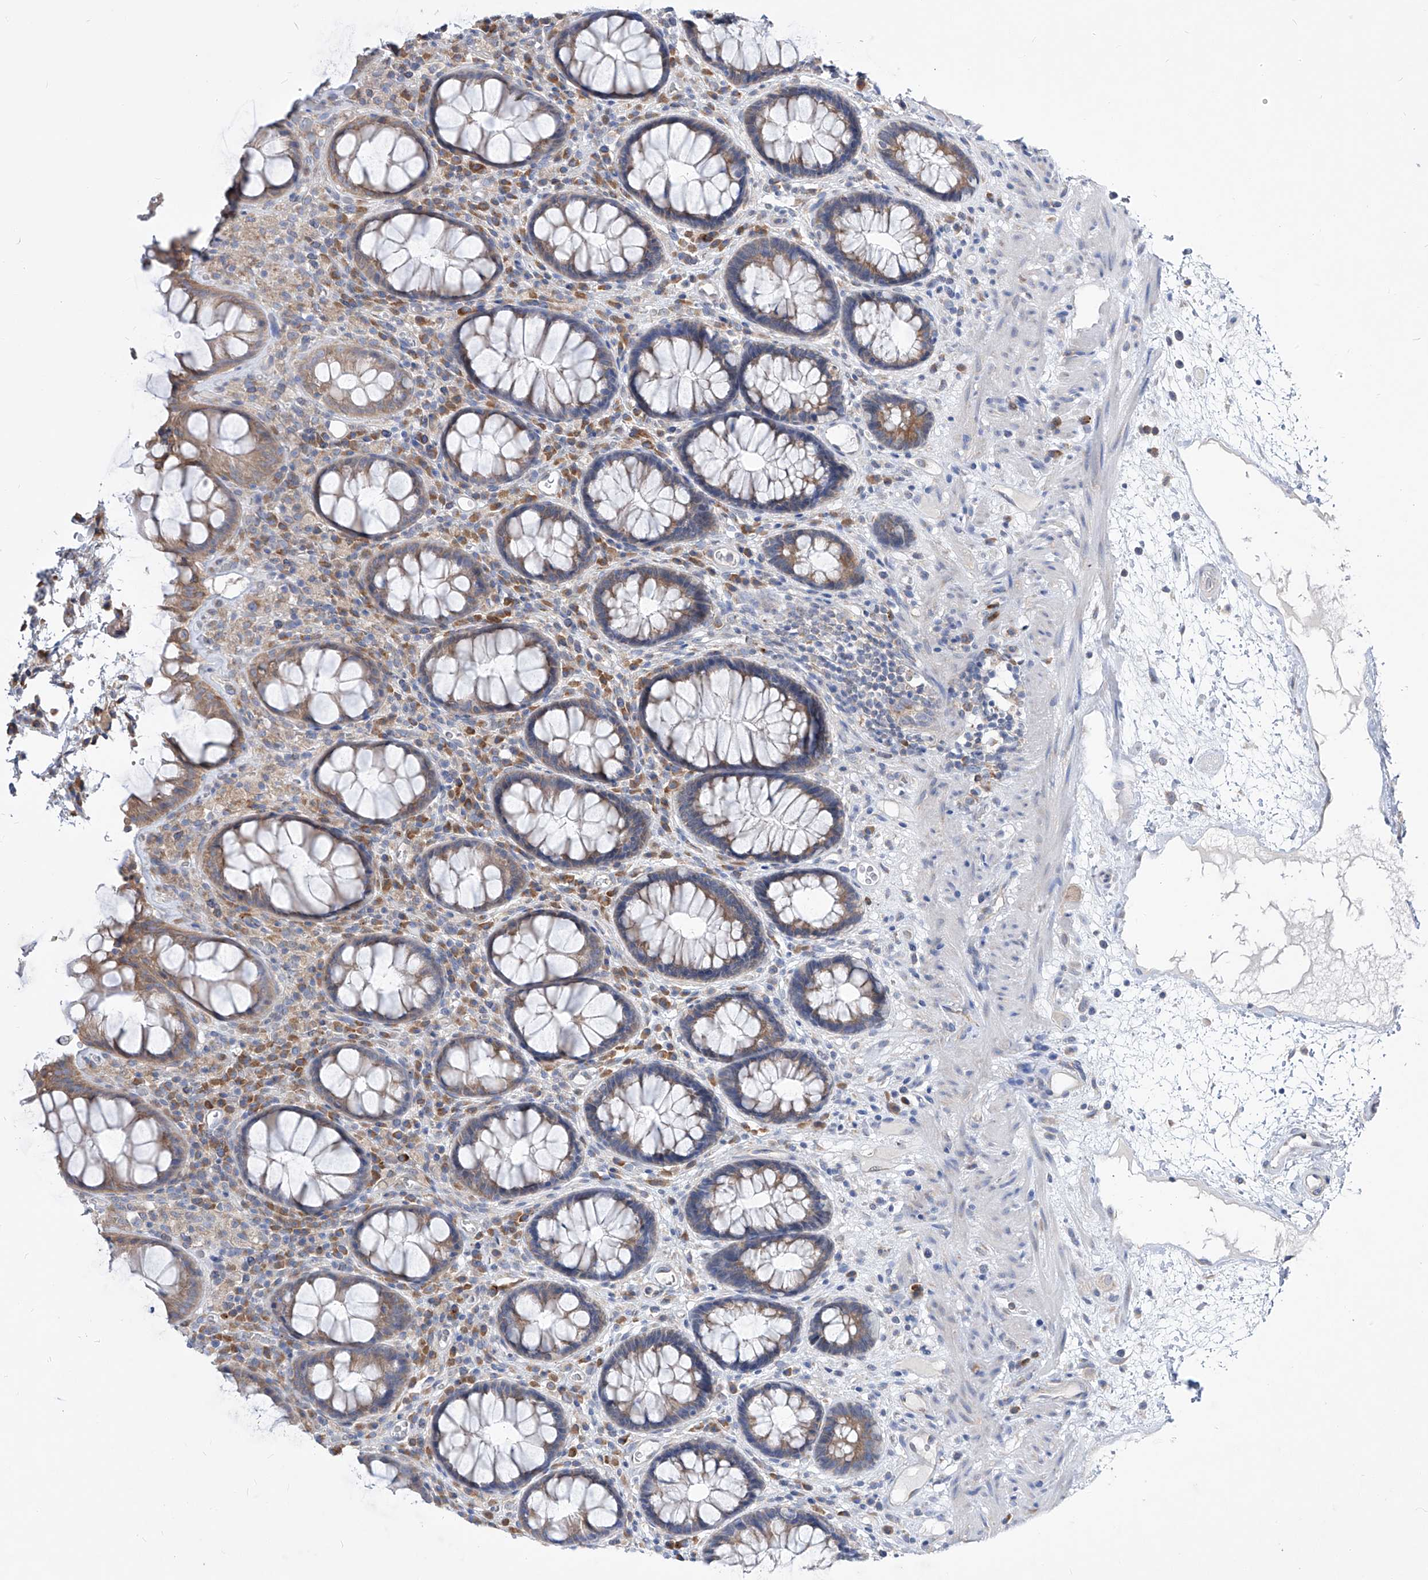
{"staining": {"intensity": "moderate", "quantity": "25%-75%", "location": "cytoplasmic/membranous"}, "tissue": "rectum", "cell_type": "Glandular cells", "image_type": "normal", "snomed": [{"axis": "morphology", "description": "Normal tissue, NOS"}, {"axis": "topography", "description": "Rectum"}], "caption": "Protein positivity by immunohistochemistry (IHC) displays moderate cytoplasmic/membranous positivity in about 25%-75% of glandular cells in benign rectum.", "gene": "UFL1", "patient": {"sex": "male", "age": 64}}